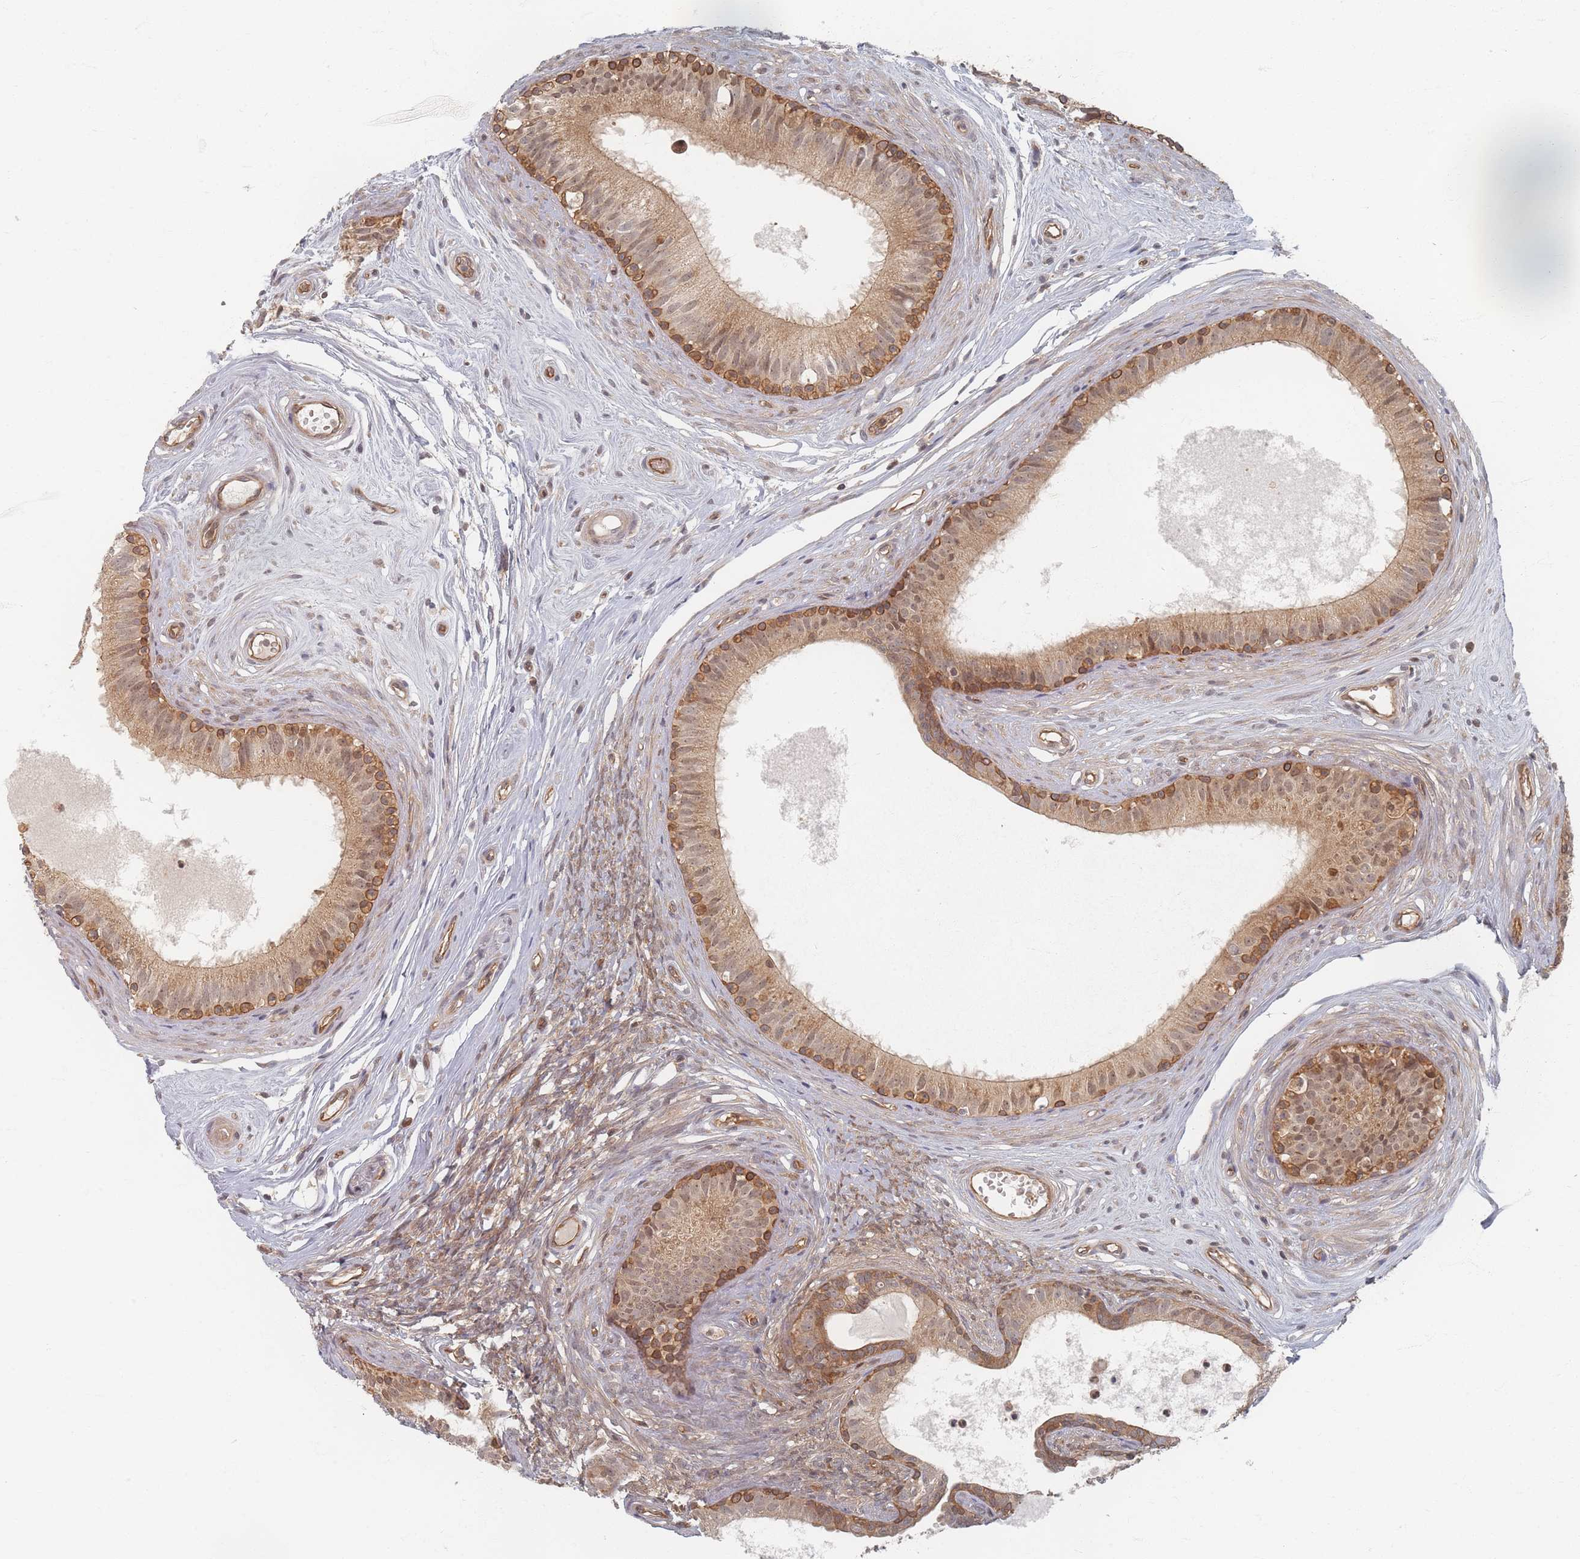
{"staining": {"intensity": "moderate", "quantity": "25%-75%", "location": "cytoplasmic/membranous"}, "tissue": "epididymis", "cell_type": "Glandular cells", "image_type": "normal", "snomed": [{"axis": "morphology", "description": "Normal tissue, NOS"}, {"axis": "topography", "description": "Epididymis"}], "caption": "Immunohistochemistry image of benign human epididymis stained for a protein (brown), which displays medium levels of moderate cytoplasmic/membranous positivity in about 25%-75% of glandular cells.", "gene": "PSMD9", "patient": {"sex": "male", "age": 74}}